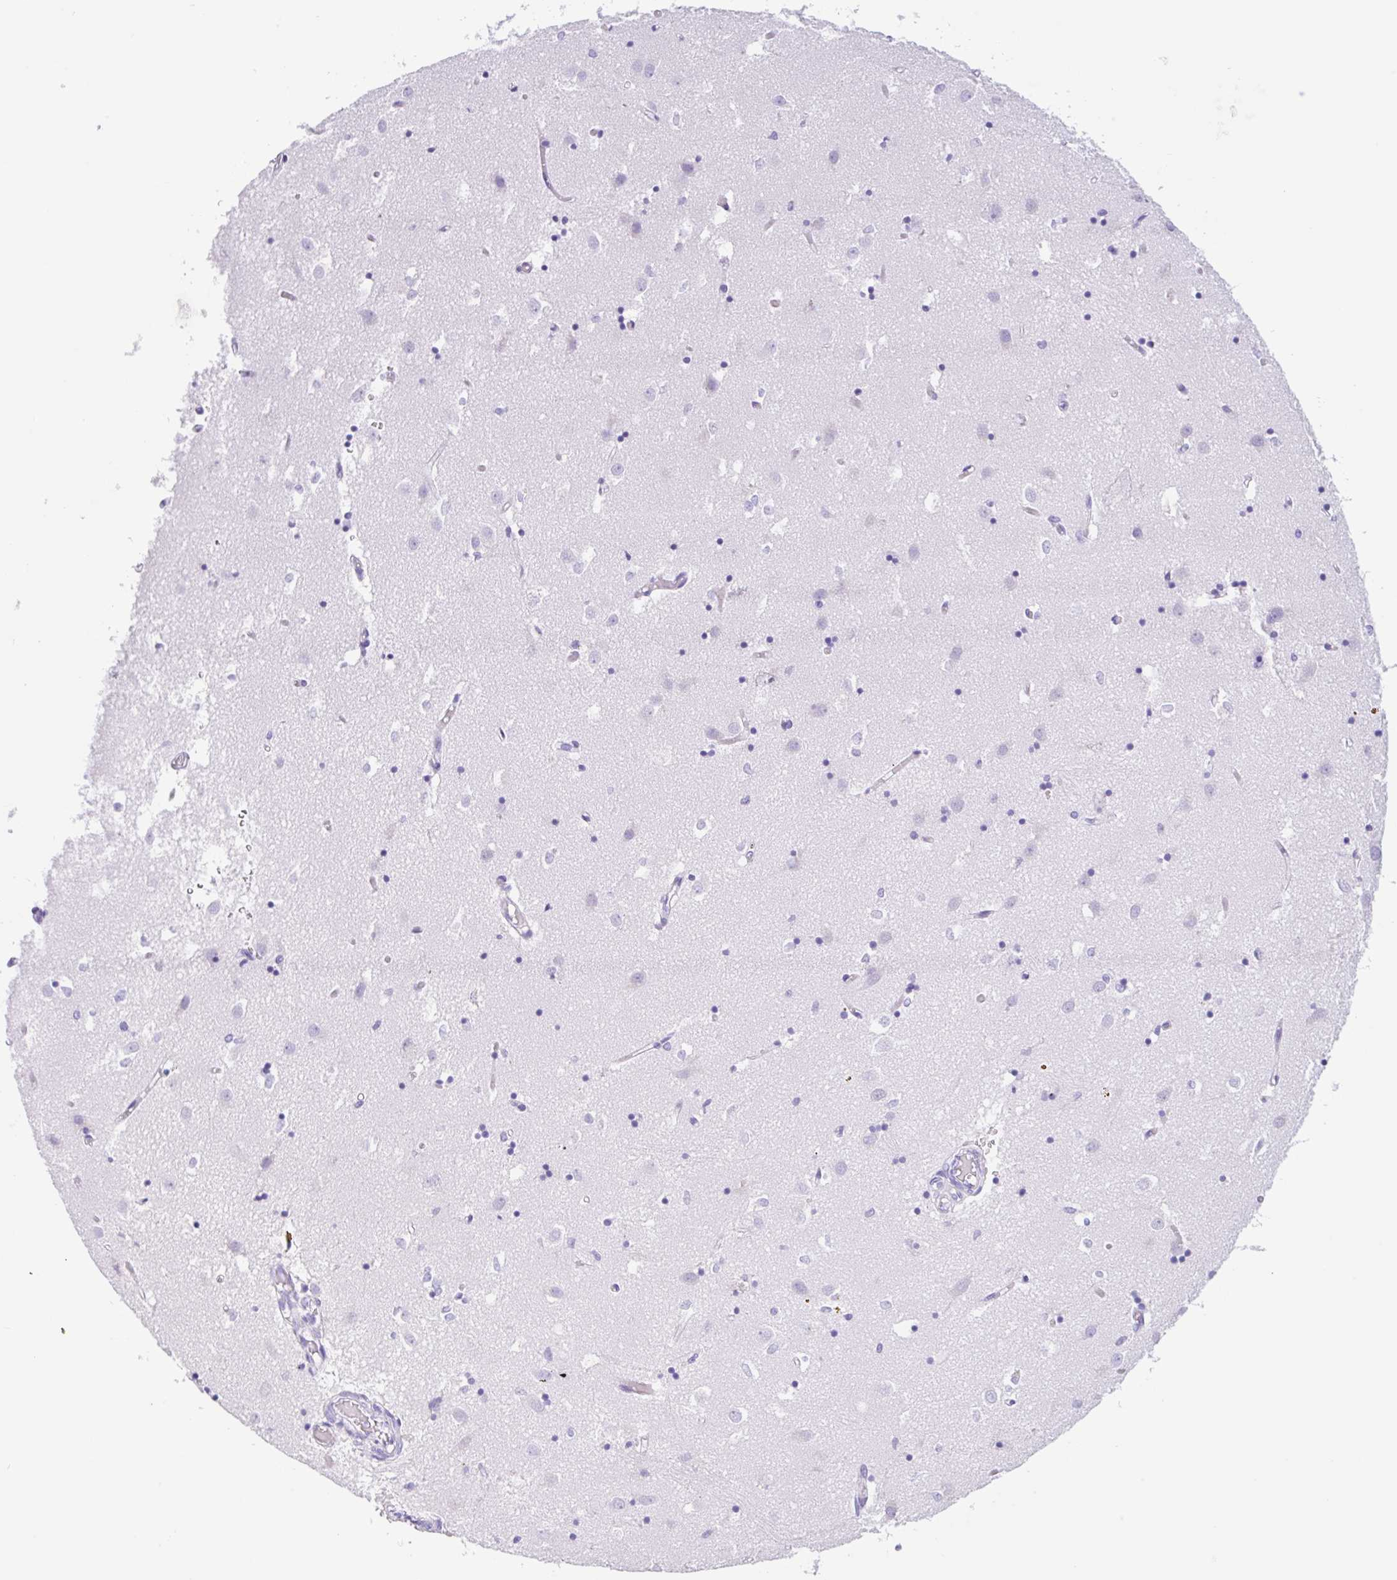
{"staining": {"intensity": "negative", "quantity": "none", "location": "none"}, "tissue": "caudate", "cell_type": "Glial cells", "image_type": "normal", "snomed": [{"axis": "morphology", "description": "Normal tissue, NOS"}, {"axis": "topography", "description": "Lateral ventricle wall"}], "caption": "DAB (3,3'-diaminobenzidine) immunohistochemical staining of benign caudate shows no significant expression in glial cells.", "gene": "CPA1", "patient": {"sex": "male", "age": 70}}